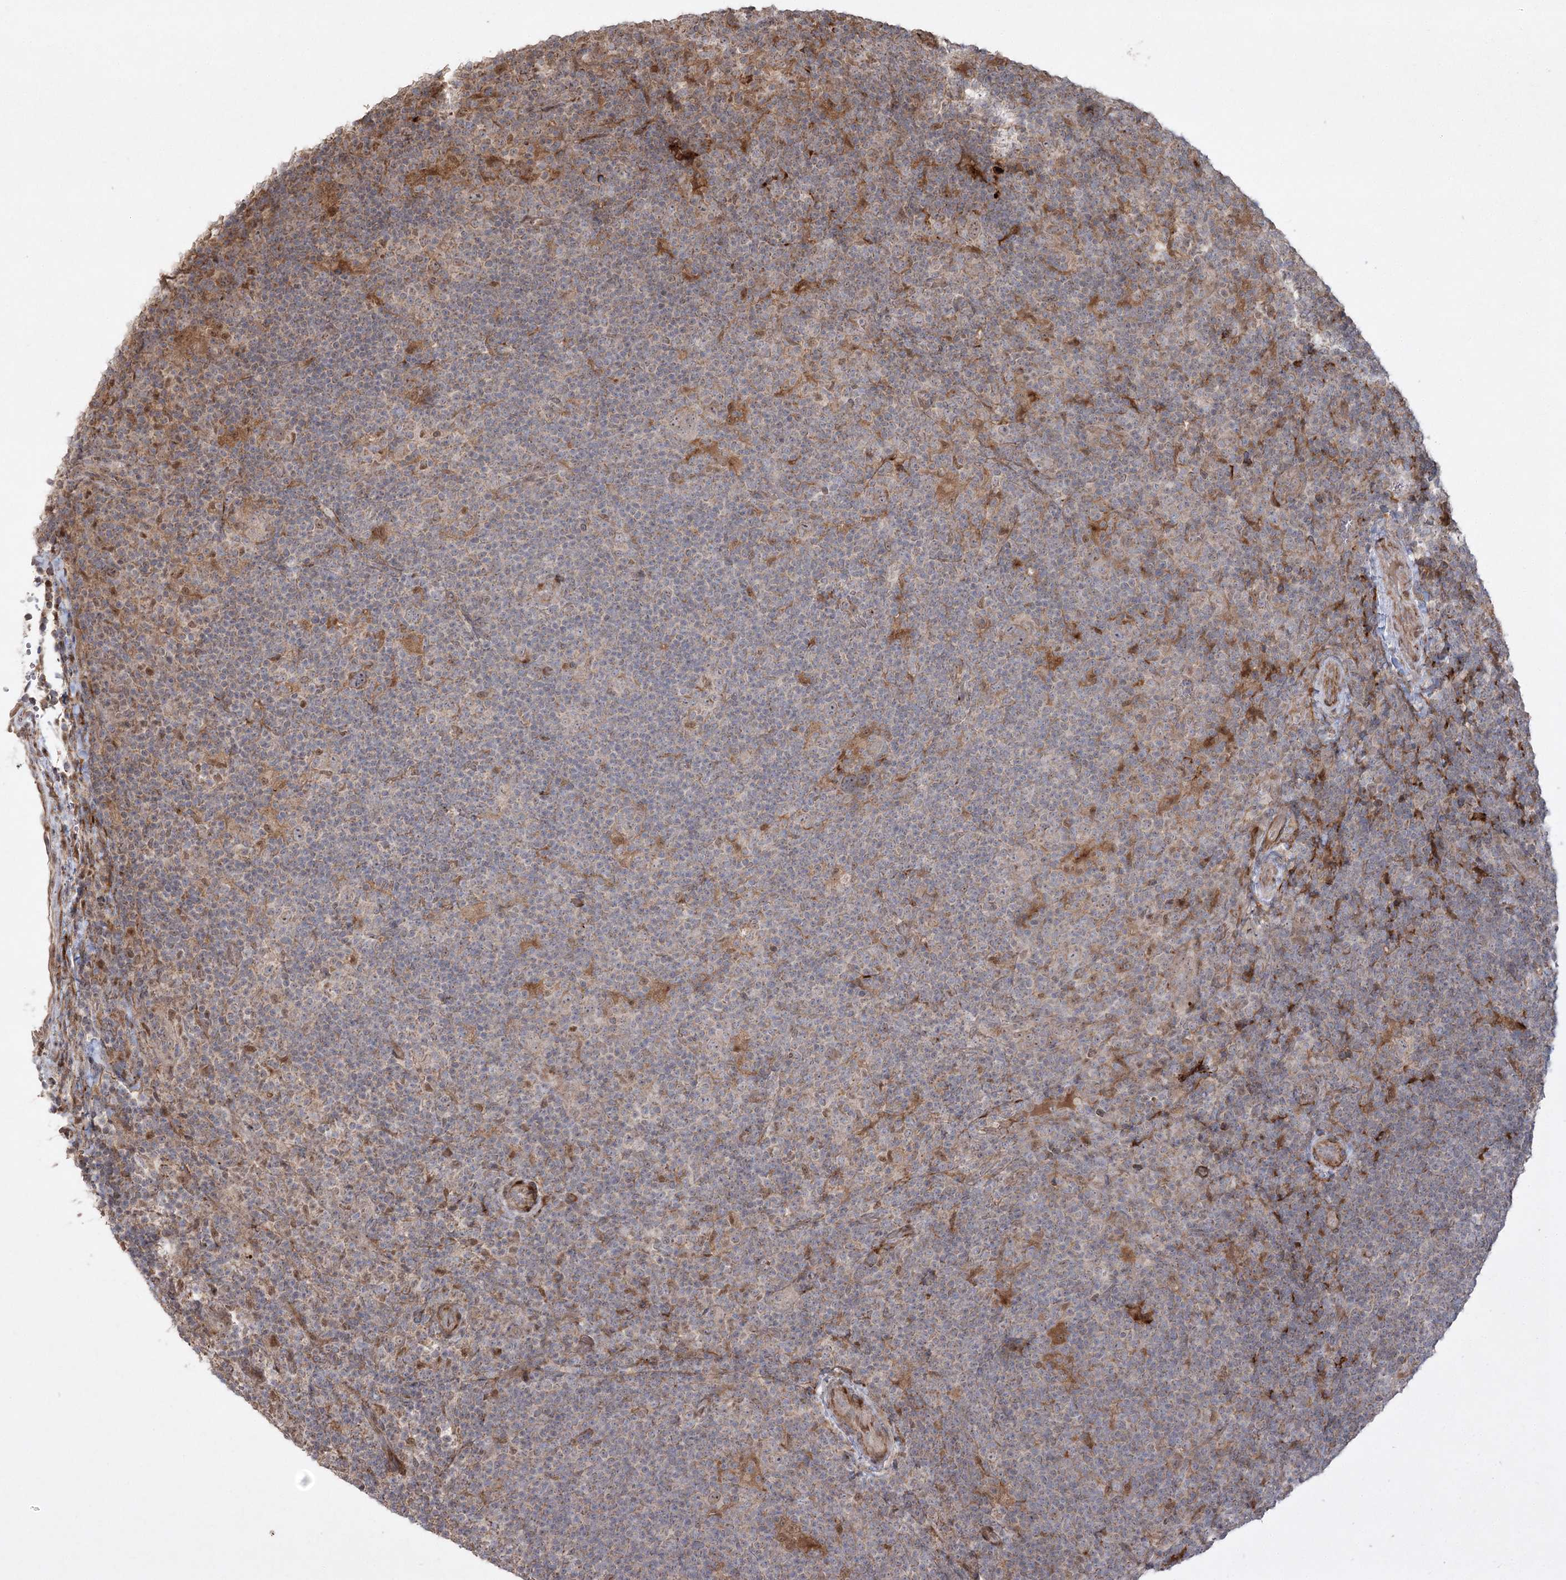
{"staining": {"intensity": "weak", "quantity": ">75%", "location": "cytoplasmic/membranous"}, "tissue": "lymphoma", "cell_type": "Tumor cells", "image_type": "cancer", "snomed": [{"axis": "morphology", "description": "Hodgkin's disease, NOS"}, {"axis": "topography", "description": "Lymph node"}], "caption": "This photomicrograph exhibits immunohistochemistry staining of human Hodgkin's disease, with low weak cytoplasmic/membranous expression in approximately >75% of tumor cells.", "gene": "KBTBD4", "patient": {"sex": "female", "age": 57}}